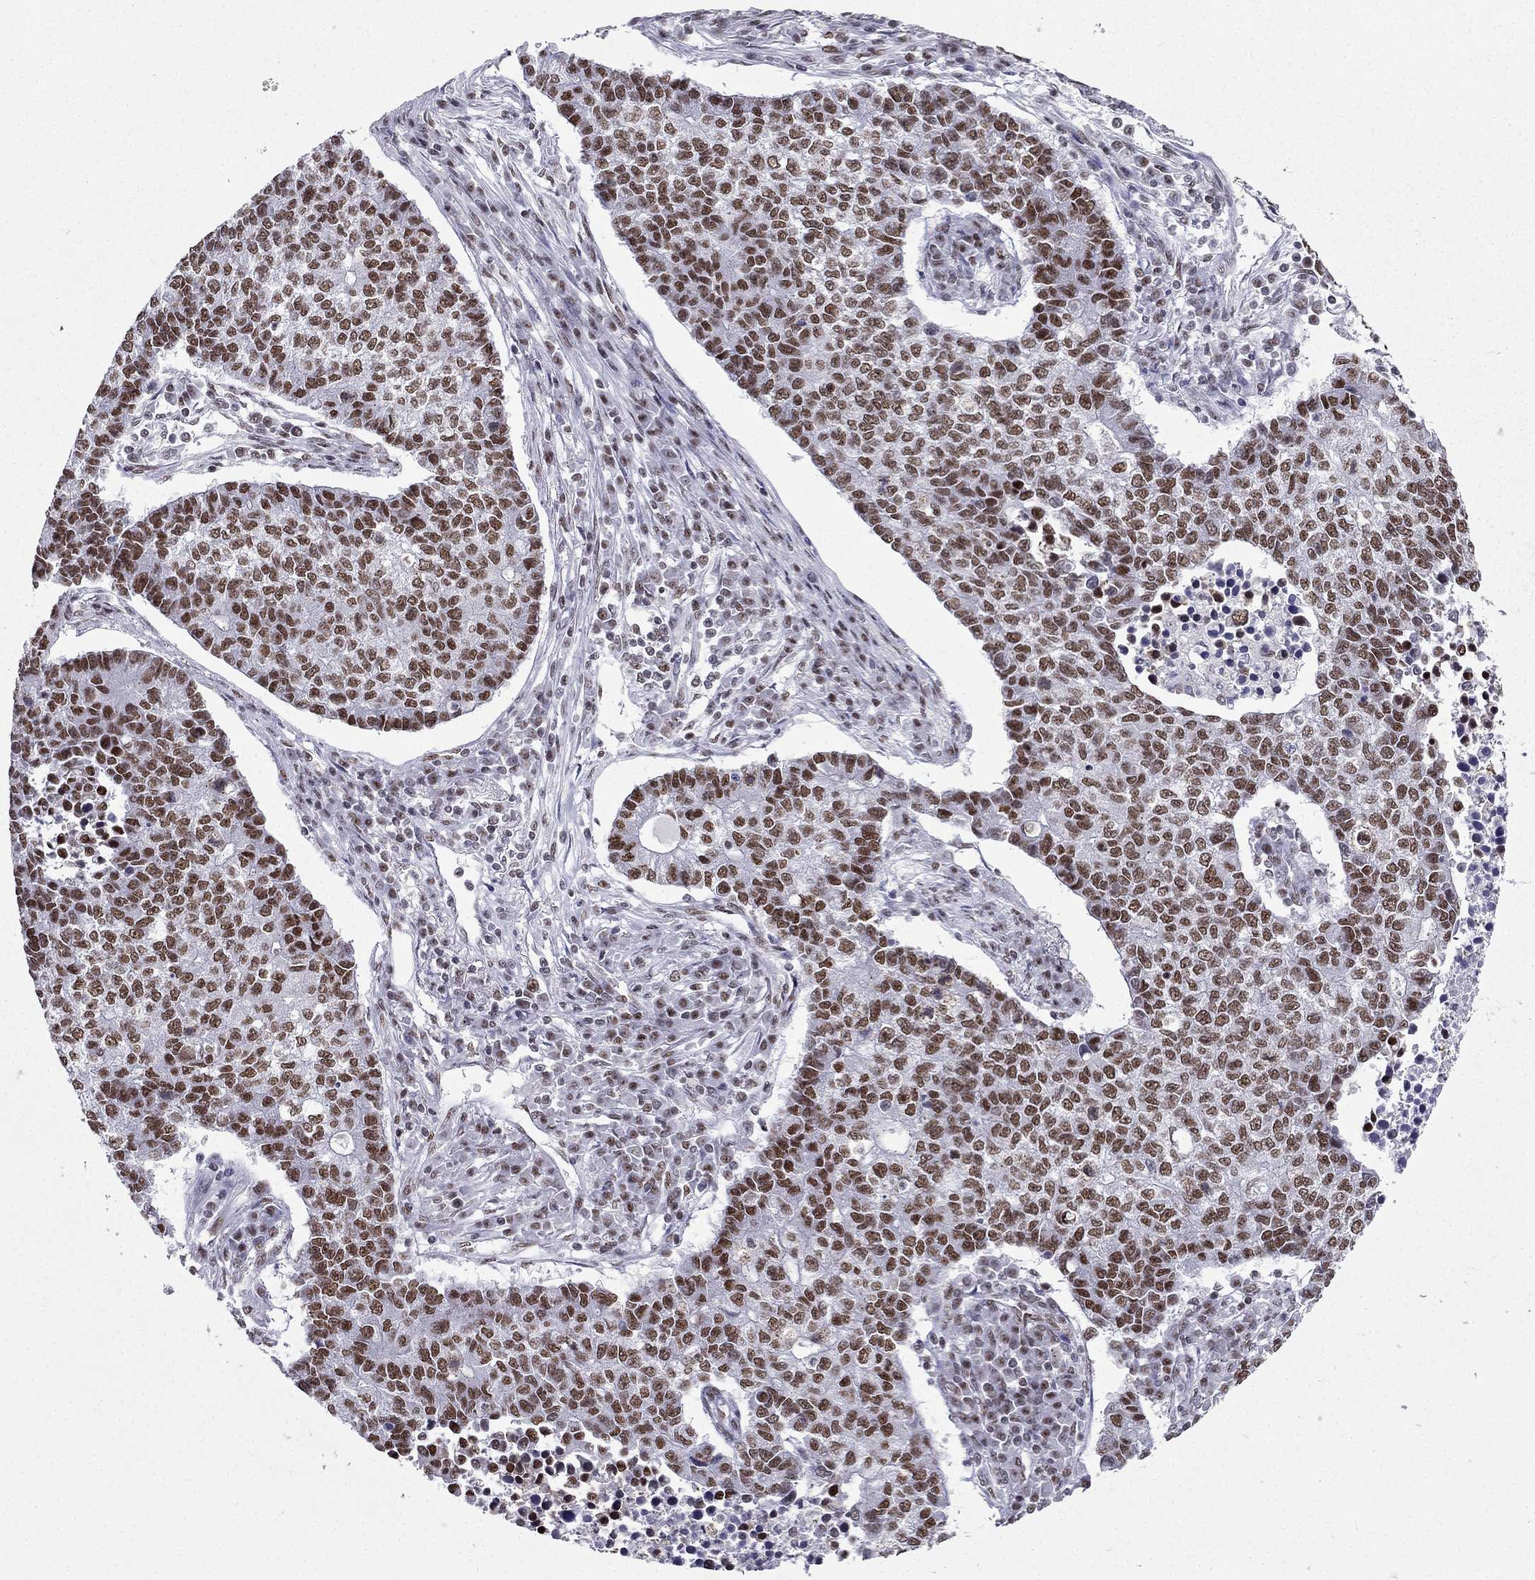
{"staining": {"intensity": "moderate", "quantity": ">75%", "location": "nuclear"}, "tissue": "lung cancer", "cell_type": "Tumor cells", "image_type": "cancer", "snomed": [{"axis": "morphology", "description": "Adenocarcinoma, NOS"}, {"axis": "topography", "description": "Lung"}], "caption": "Adenocarcinoma (lung) stained with IHC reveals moderate nuclear positivity in about >75% of tumor cells. Nuclei are stained in blue.", "gene": "ZNF420", "patient": {"sex": "male", "age": 57}}